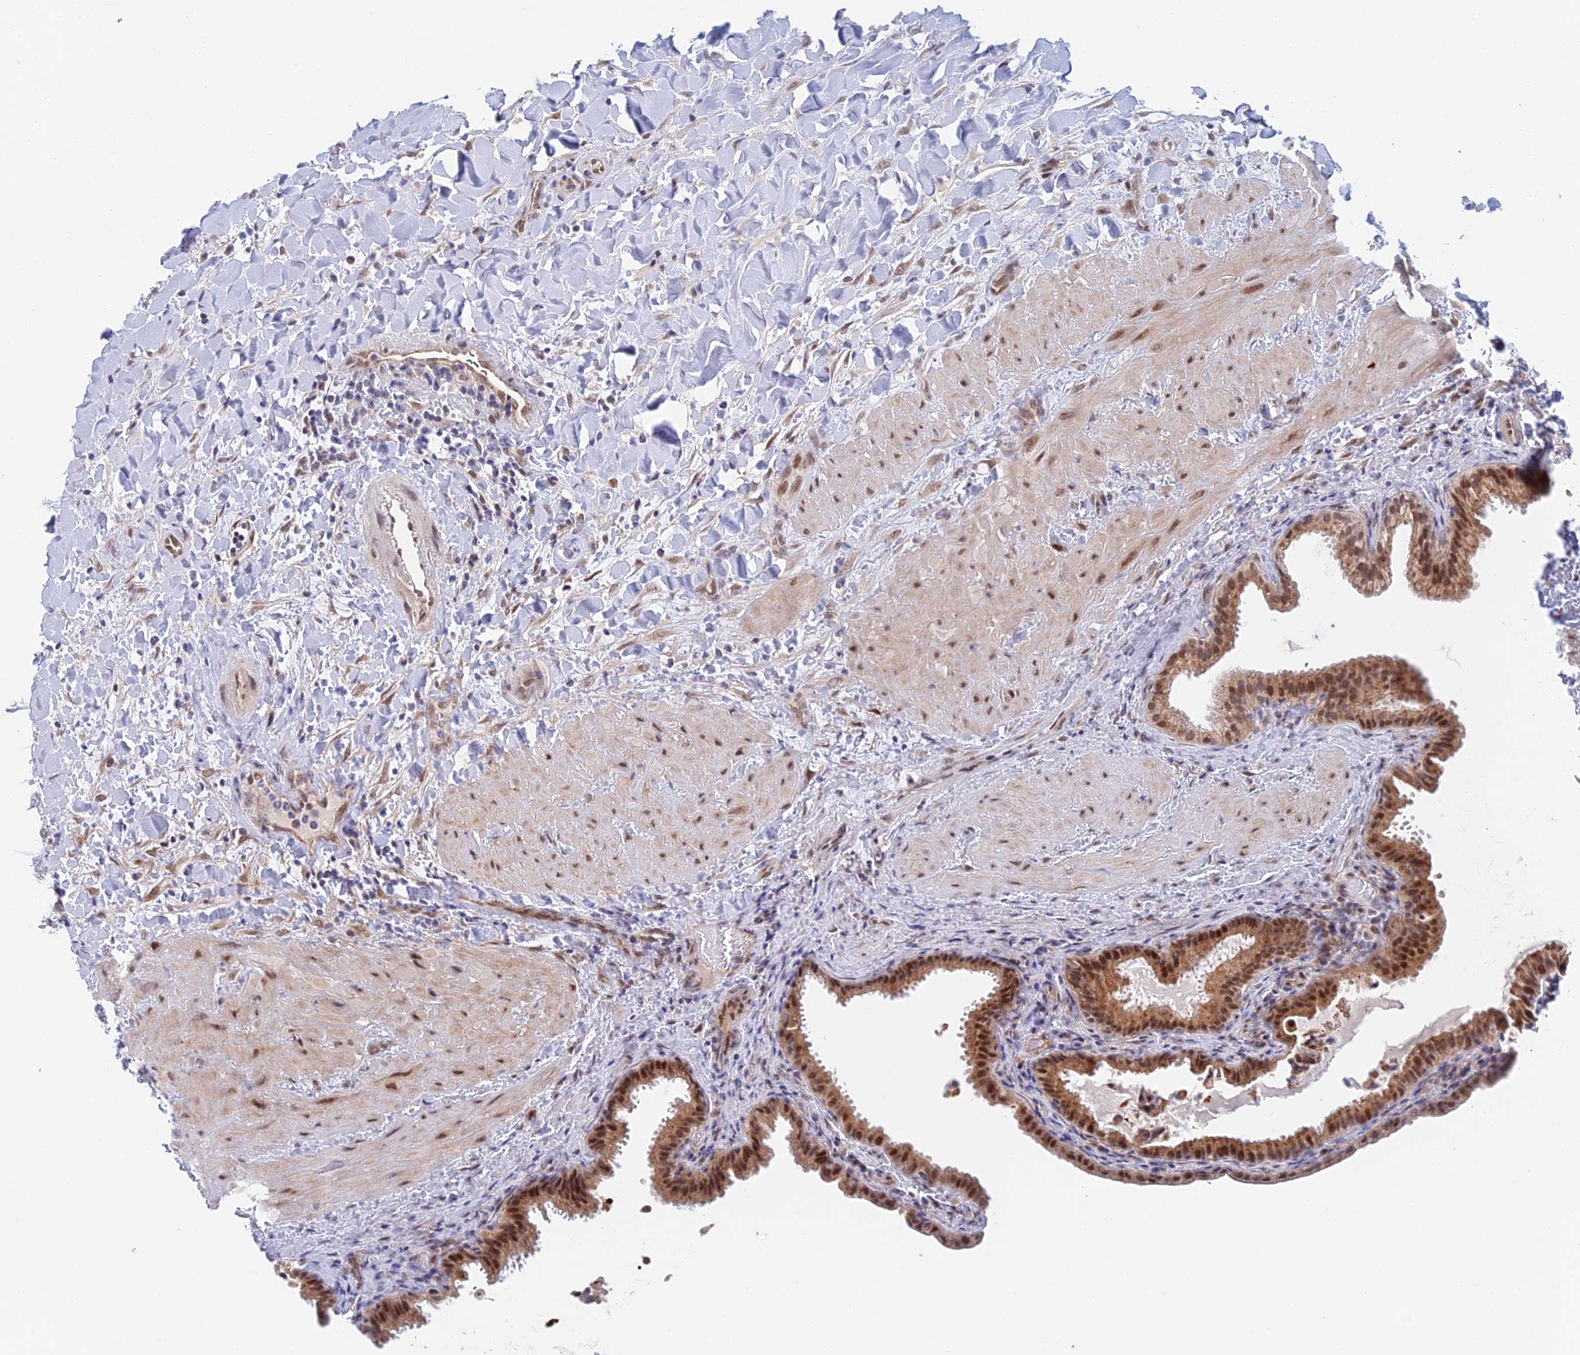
{"staining": {"intensity": "strong", "quantity": "25%-75%", "location": "cytoplasmic/membranous,nuclear"}, "tissue": "gallbladder", "cell_type": "Glandular cells", "image_type": "normal", "snomed": [{"axis": "morphology", "description": "Normal tissue, NOS"}, {"axis": "topography", "description": "Gallbladder"}], "caption": "A high-resolution histopathology image shows IHC staining of unremarkable gallbladder, which shows strong cytoplasmic/membranous,nuclear expression in about 25%-75% of glandular cells. (DAB IHC with brightfield microscopy, high magnification).", "gene": "ZUP1", "patient": {"sex": "male", "age": 24}}